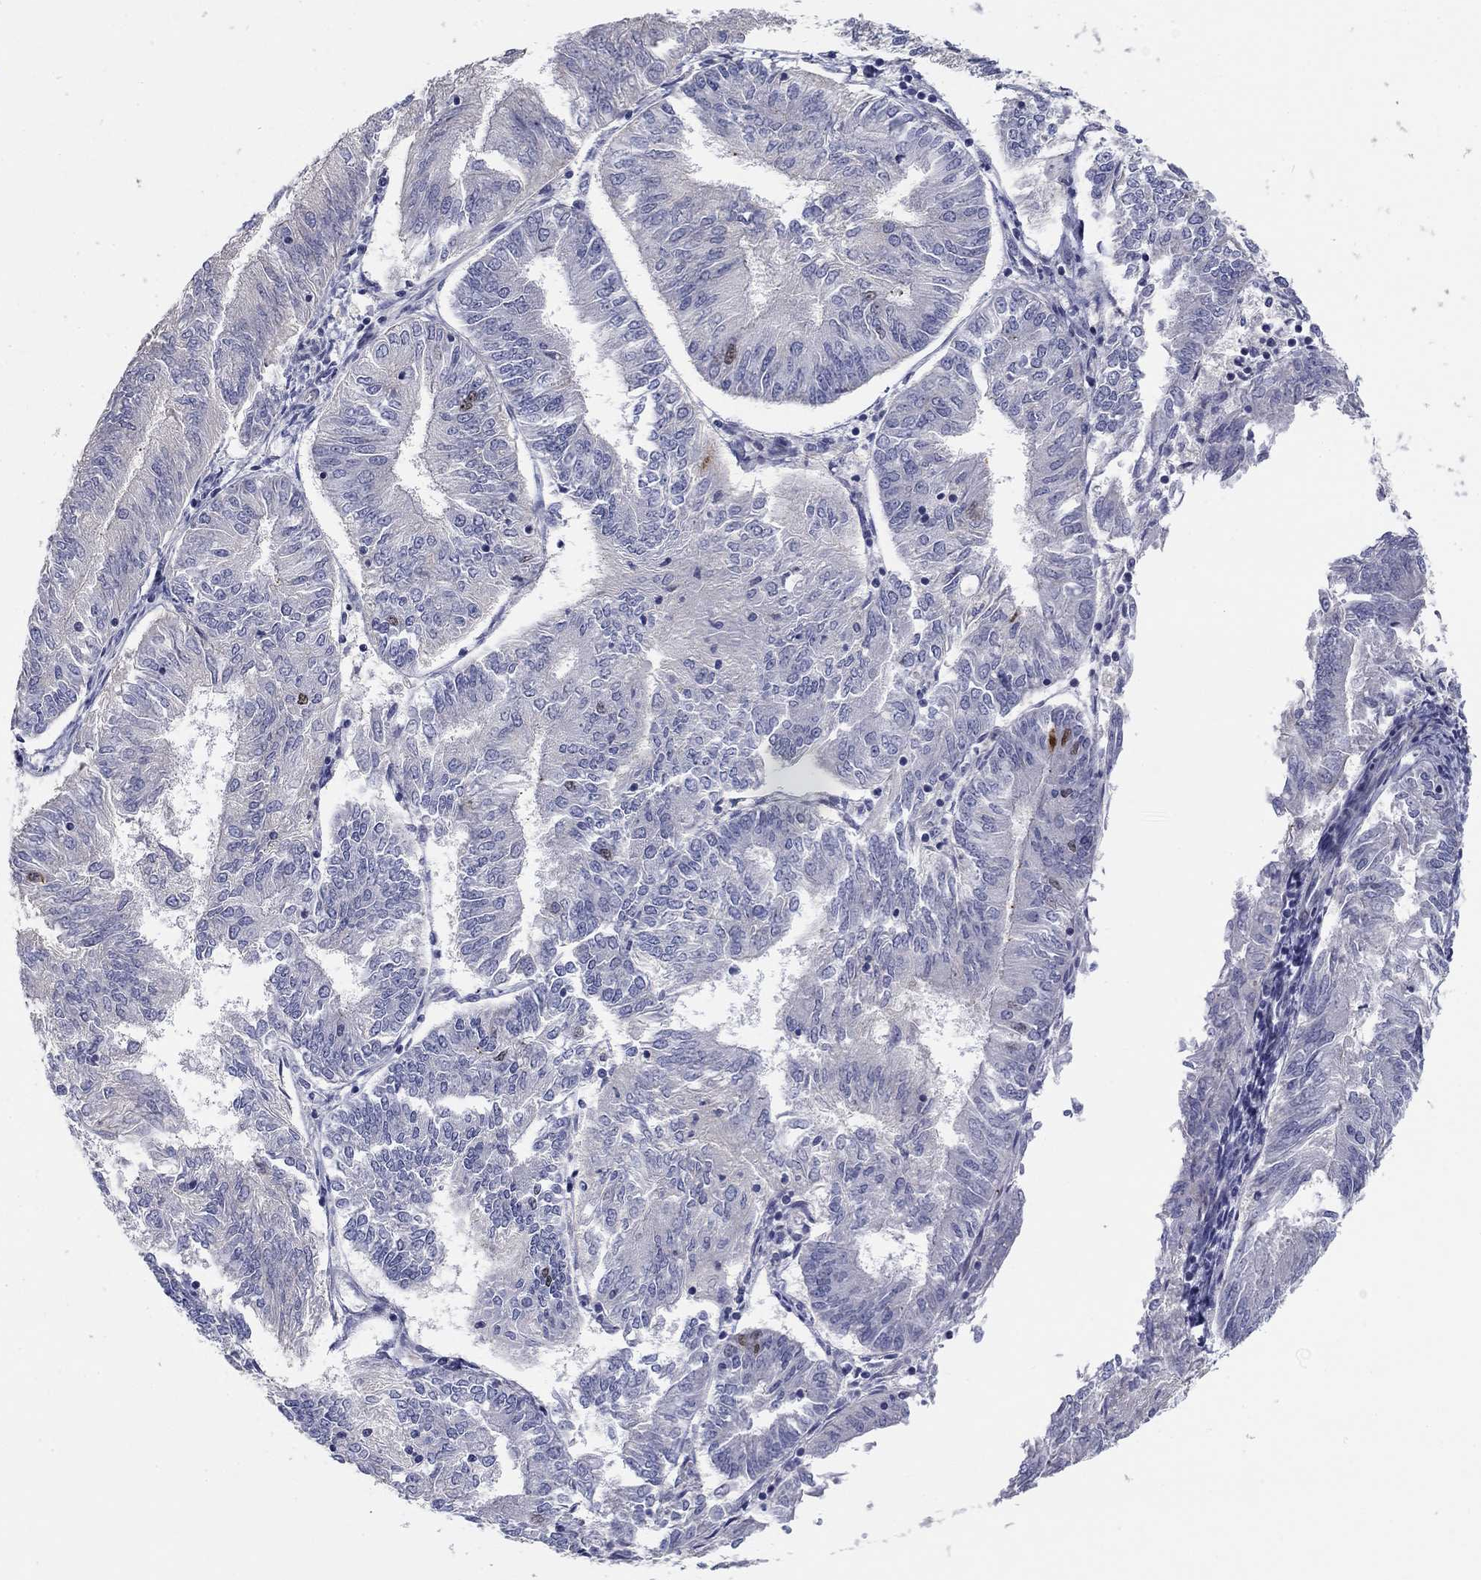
{"staining": {"intensity": "weak", "quantity": "<25%", "location": "nuclear"}, "tissue": "endometrial cancer", "cell_type": "Tumor cells", "image_type": "cancer", "snomed": [{"axis": "morphology", "description": "Adenocarcinoma, NOS"}, {"axis": "topography", "description": "Endometrium"}], "caption": "This image is of endometrial adenocarcinoma stained with IHC to label a protein in brown with the nuclei are counter-stained blue. There is no expression in tumor cells.", "gene": "PRC1", "patient": {"sex": "female", "age": 58}}